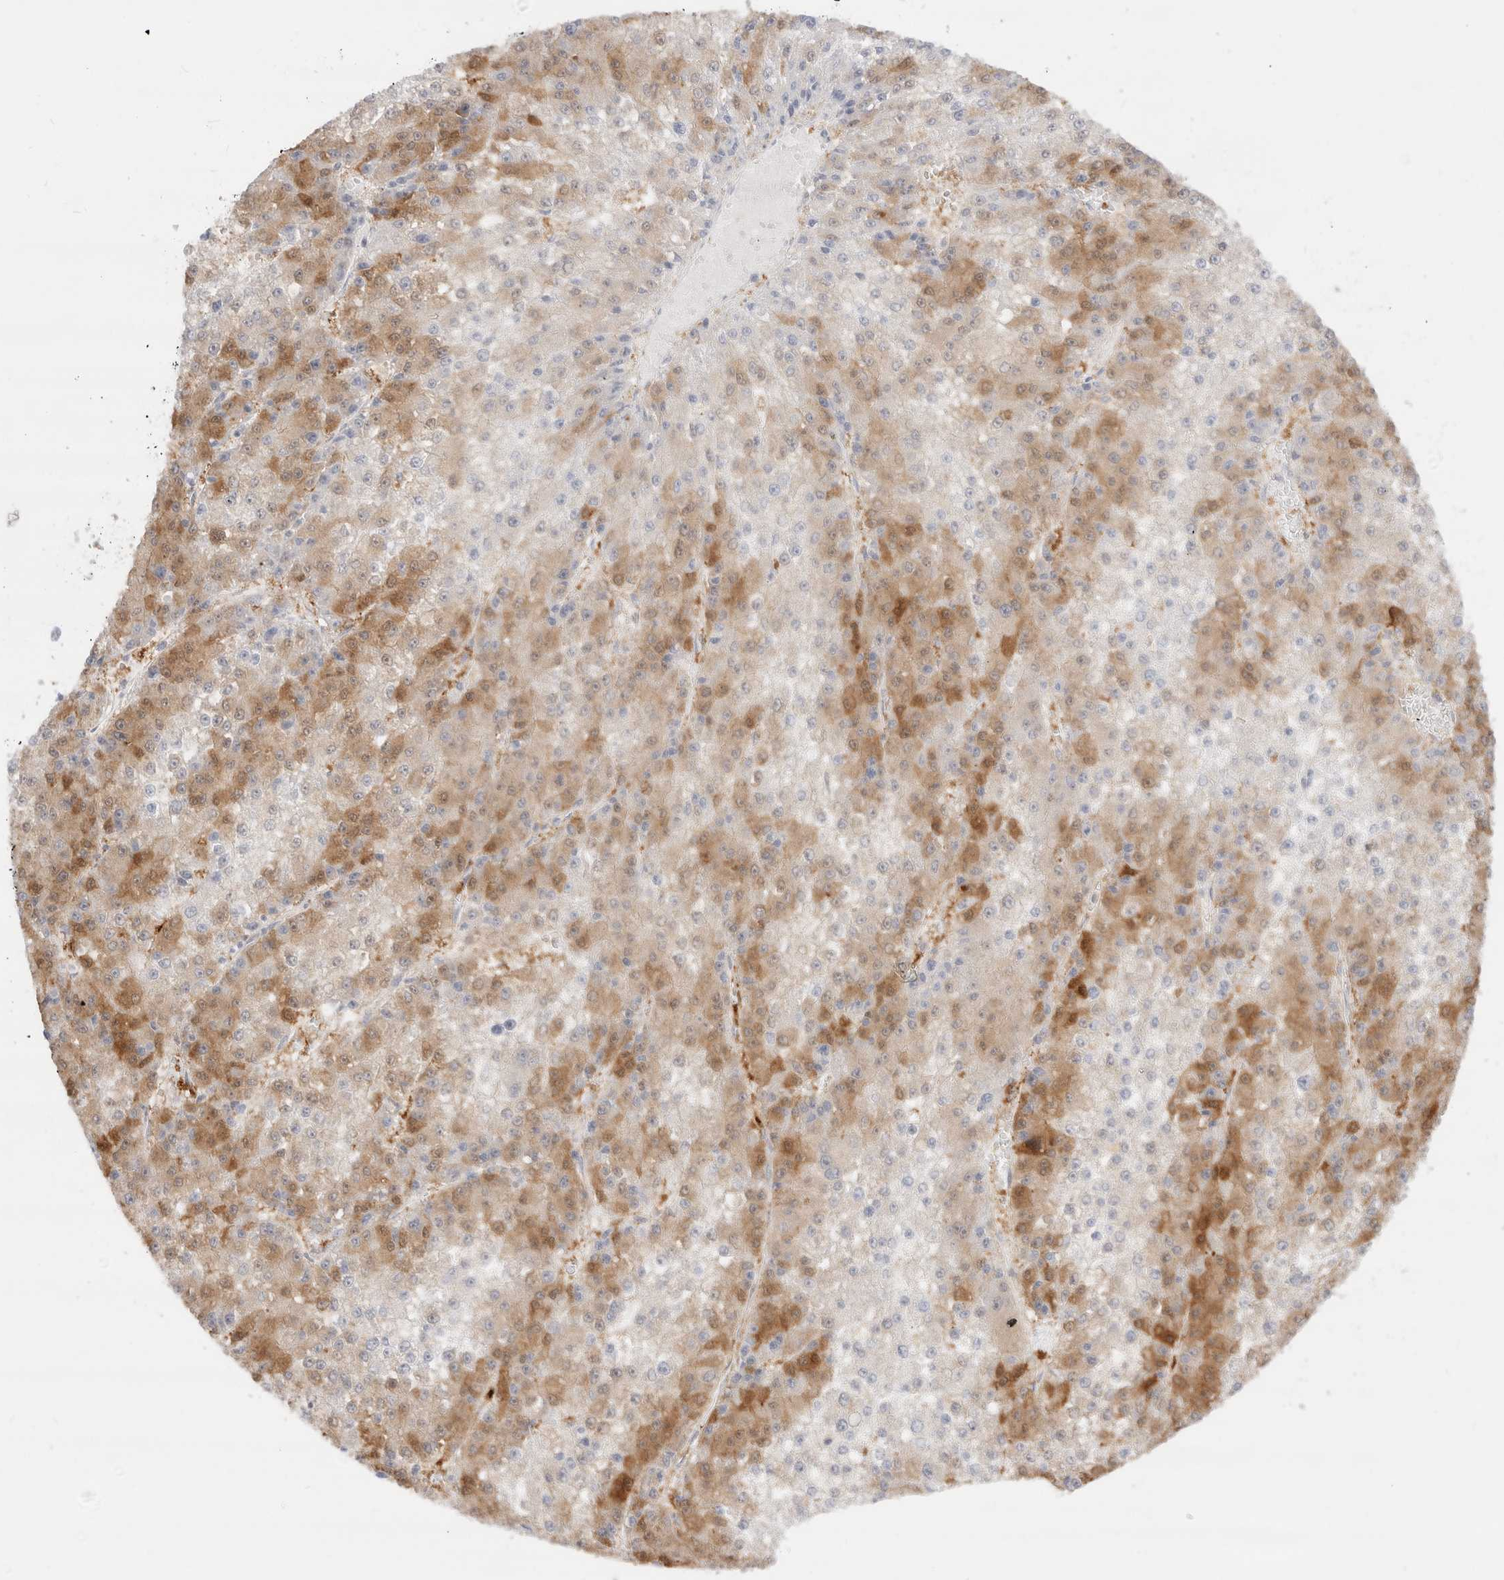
{"staining": {"intensity": "moderate", "quantity": "25%-75%", "location": "cytoplasmic/membranous,nuclear"}, "tissue": "liver cancer", "cell_type": "Tumor cells", "image_type": "cancer", "snomed": [{"axis": "morphology", "description": "Carcinoma, Hepatocellular, NOS"}, {"axis": "topography", "description": "Liver"}], "caption": "Liver cancer (hepatocellular carcinoma) stained for a protein shows moderate cytoplasmic/membranous and nuclear positivity in tumor cells. The protein is stained brown, and the nuclei are stained in blue (DAB (3,3'-diaminobenzidine) IHC with brightfield microscopy, high magnification).", "gene": "EFCAB13", "patient": {"sex": "female", "age": 73}}